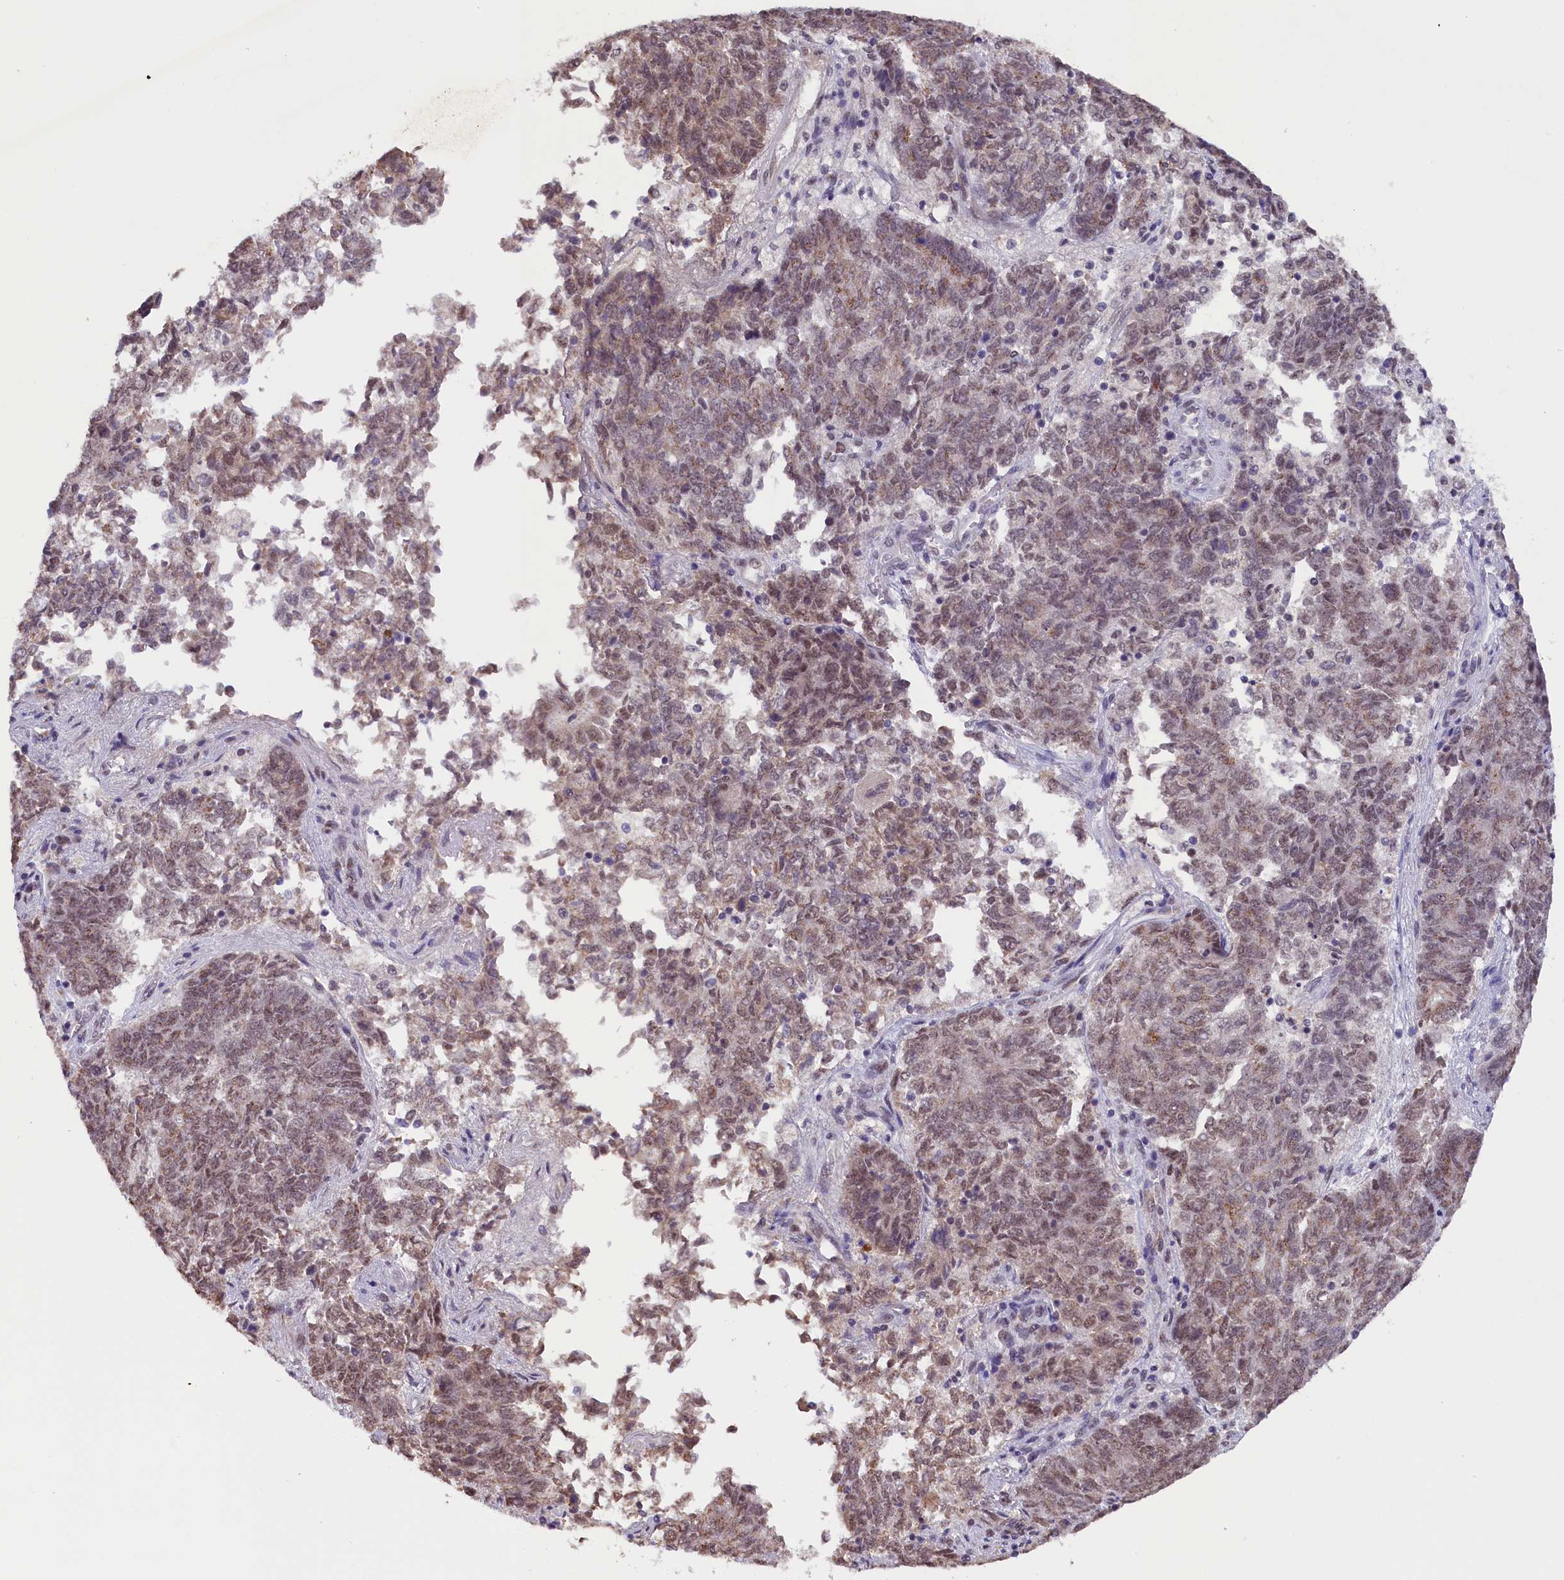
{"staining": {"intensity": "moderate", "quantity": "25%-75%", "location": "cytoplasmic/membranous,nuclear"}, "tissue": "endometrial cancer", "cell_type": "Tumor cells", "image_type": "cancer", "snomed": [{"axis": "morphology", "description": "Adenocarcinoma, NOS"}, {"axis": "topography", "description": "Endometrium"}], "caption": "A micrograph of human endometrial adenocarcinoma stained for a protein exhibits moderate cytoplasmic/membranous and nuclear brown staining in tumor cells. The protein is stained brown, and the nuclei are stained in blue (DAB (3,3'-diaminobenzidine) IHC with brightfield microscopy, high magnification).", "gene": "NCBP1", "patient": {"sex": "female", "age": 80}}